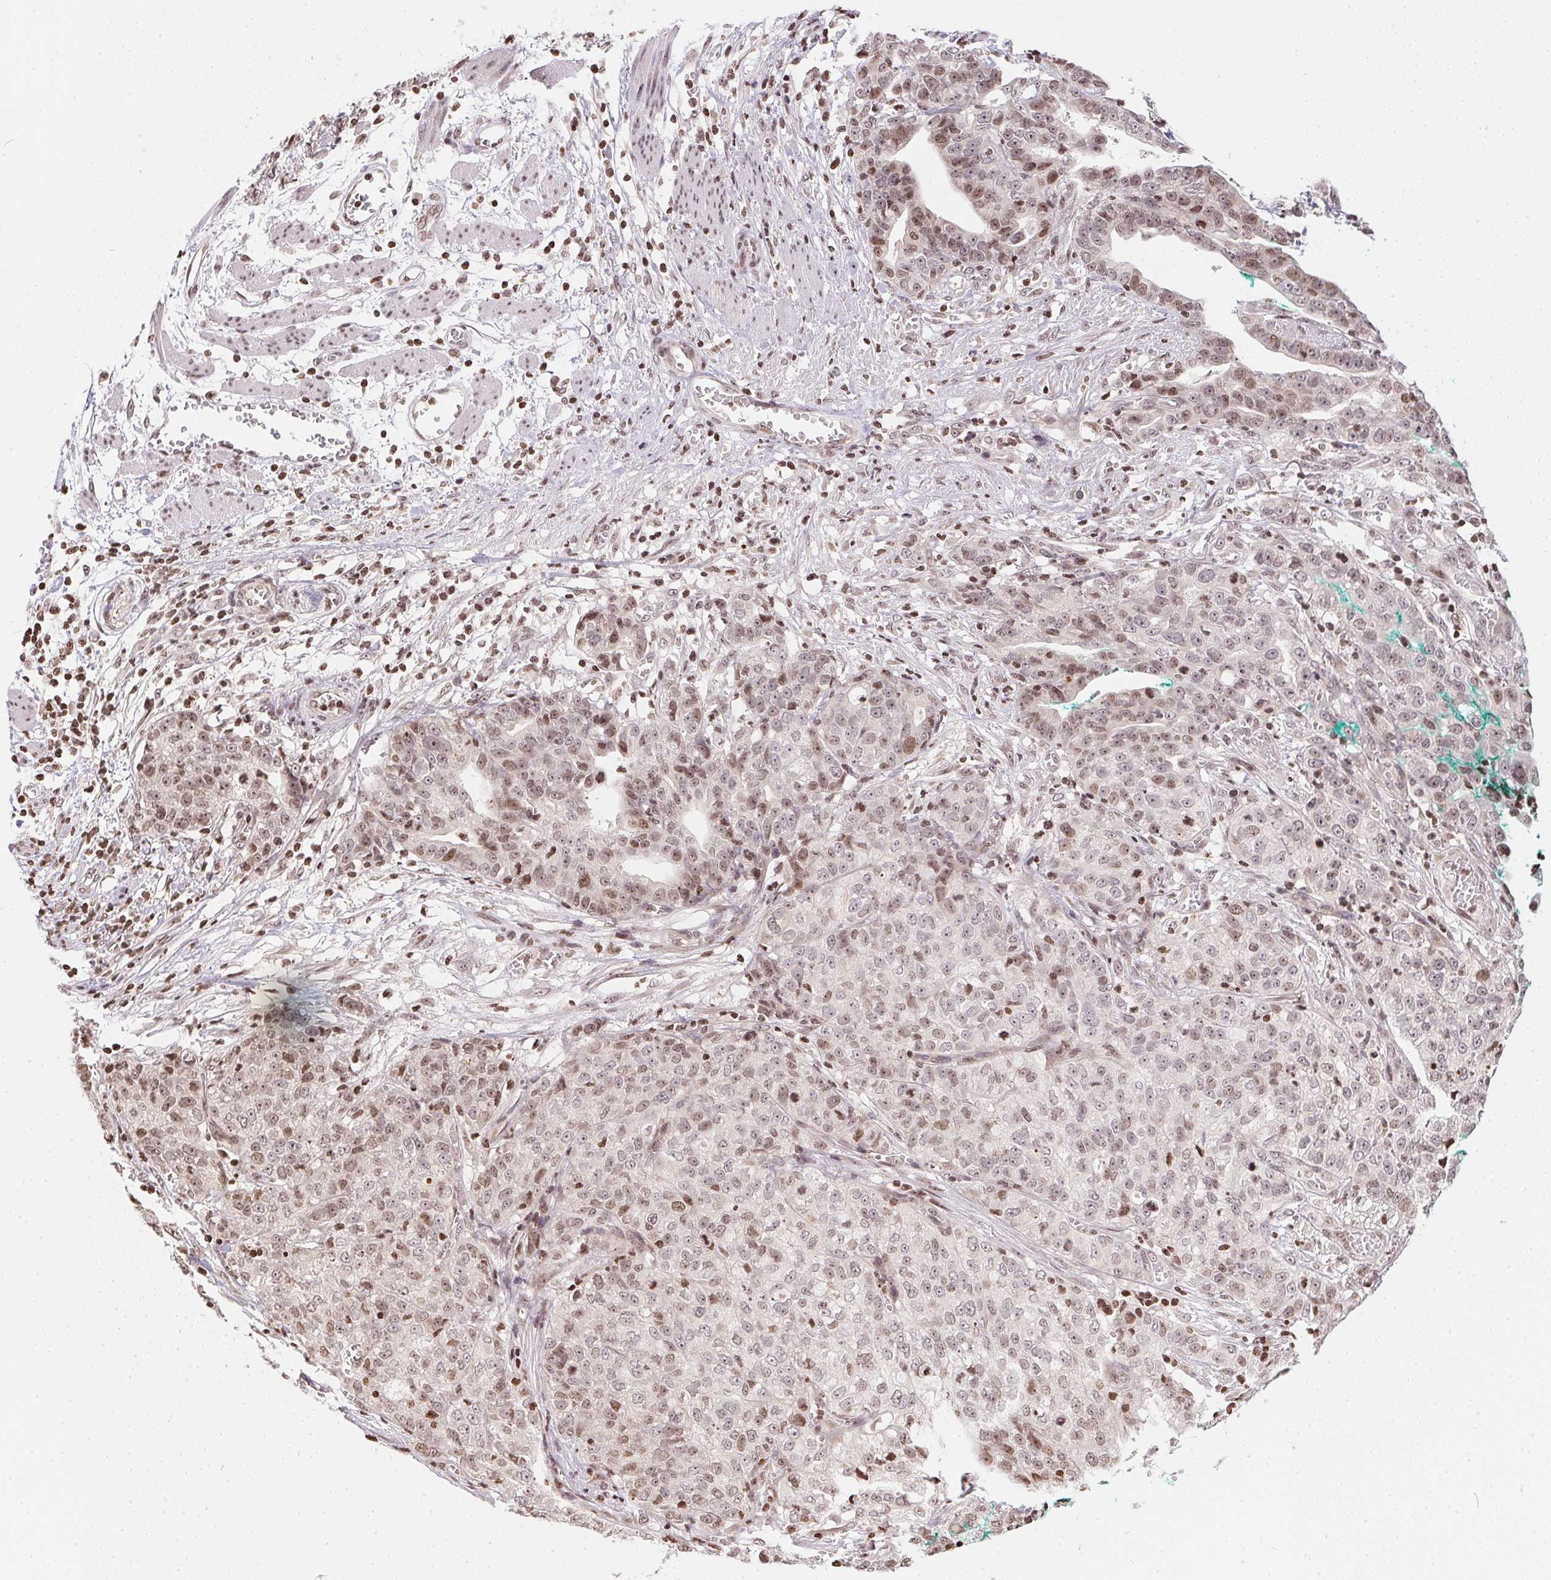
{"staining": {"intensity": "weak", "quantity": "25%-75%", "location": "nuclear"}, "tissue": "stomach cancer", "cell_type": "Tumor cells", "image_type": "cancer", "snomed": [{"axis": "morphology", "description": "Adenocarcinoma, NOS"}, {"axis": "topography", "description": "Stomach, upper"}], "caption": "Human stomach cancer (adenocarcinoma) stained for a protein (brown) demonstrates weak nuclear positive expression in about 25%-75% of tumor cells.", "gene": "RNF181", "patient": {"sex": "female", "age": 67}}